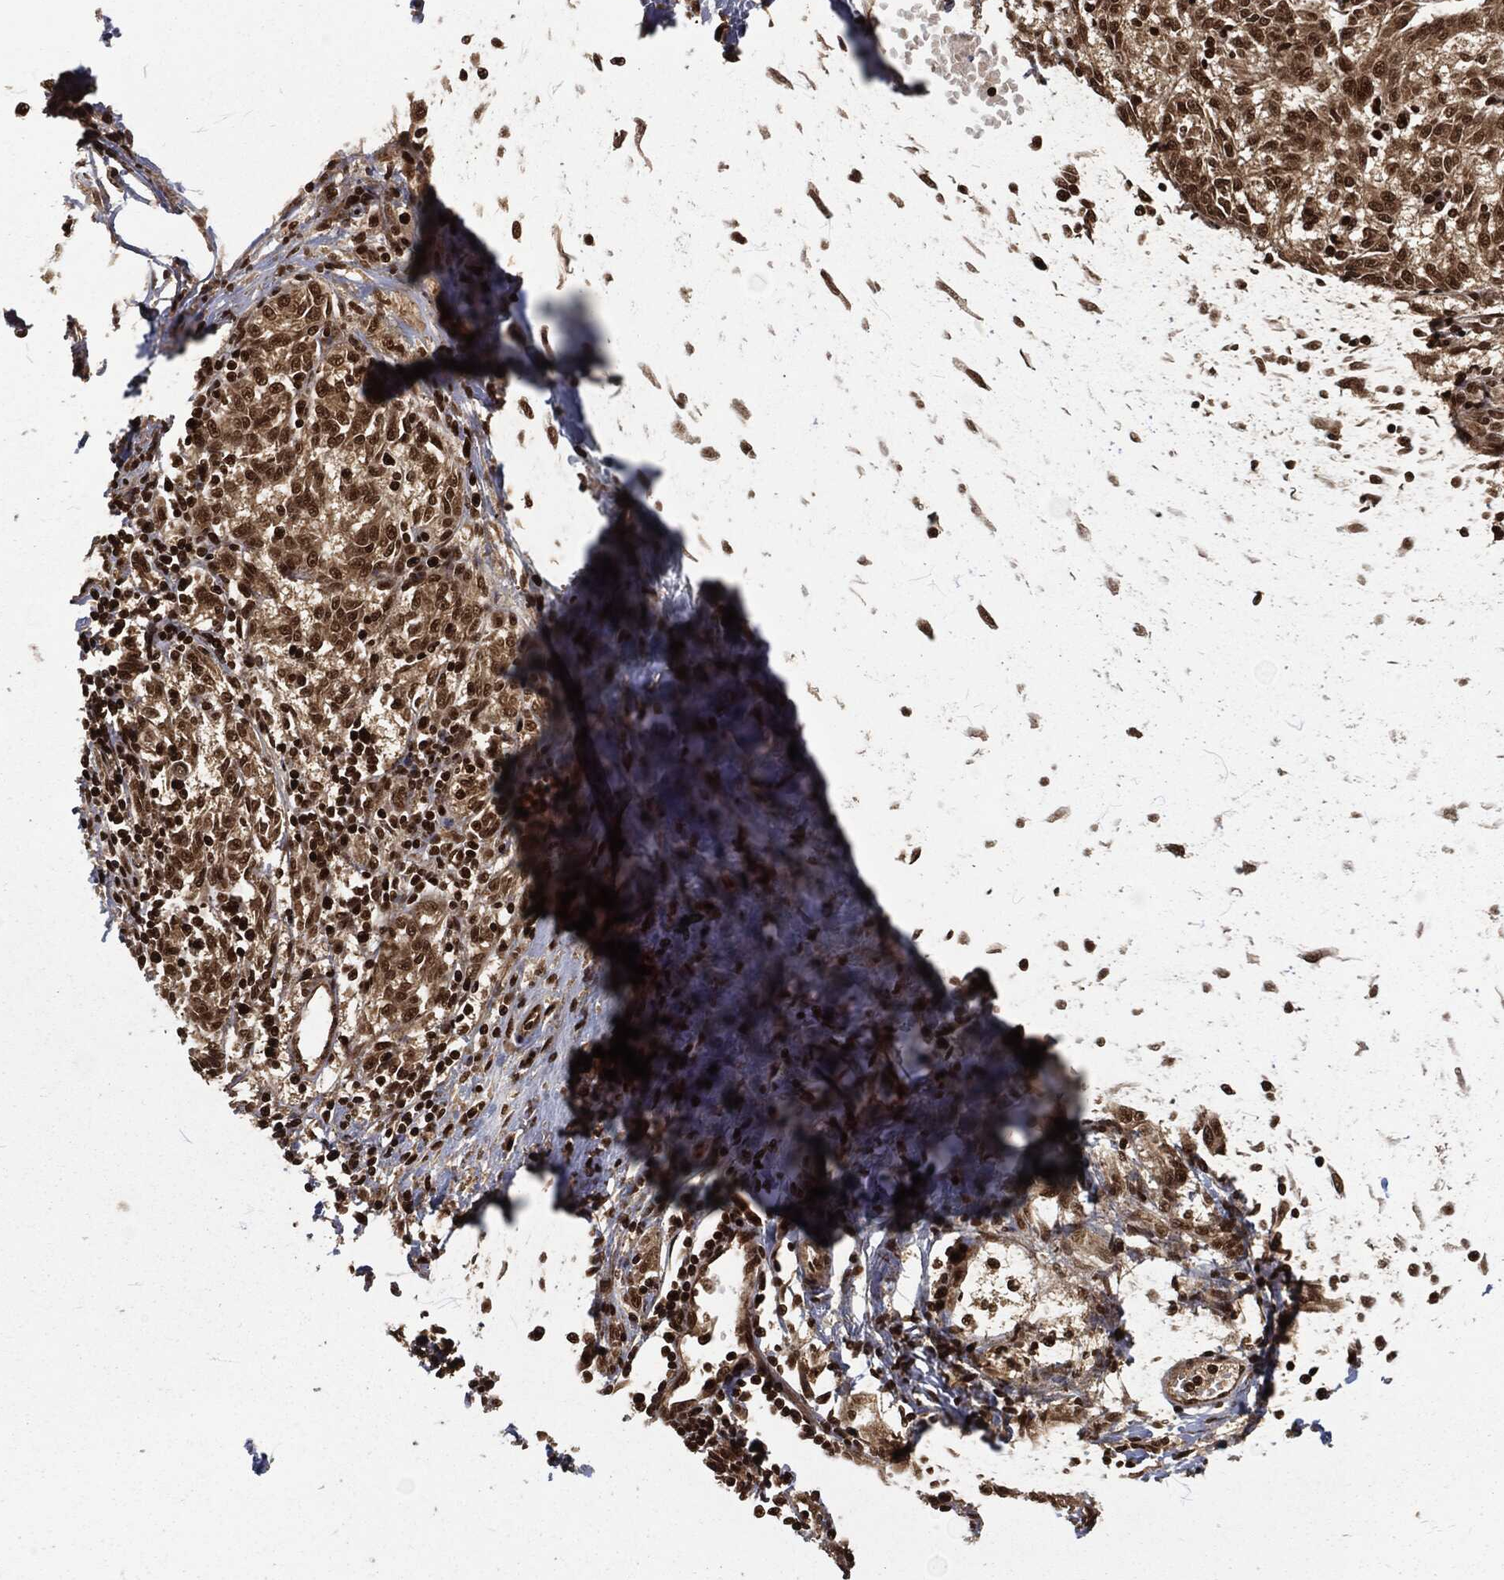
{"staining": {"intensity": "strong", "quantity": "25%-75%", "location": "cytoplasmic/membranous,nuclear"}, "tissue": "melanoma", "cell_type": "Tumor cells", "image_type": "cancer", "snomed": [{"axis": "morphology", "description": "Malignant melanoma, NOS"}, {"axis": "topography", "description": "Skin"}], "caption": "IHC (DAB (3,3'-diaminobenzidine)) staining of human malignant melanoma reveals strong cytoplasmic/membranous and nuclear protein staining in about 25%-75% of tumor cells.", "gene": "NGRN", "patient": {"sex": "female", "age": 72}}